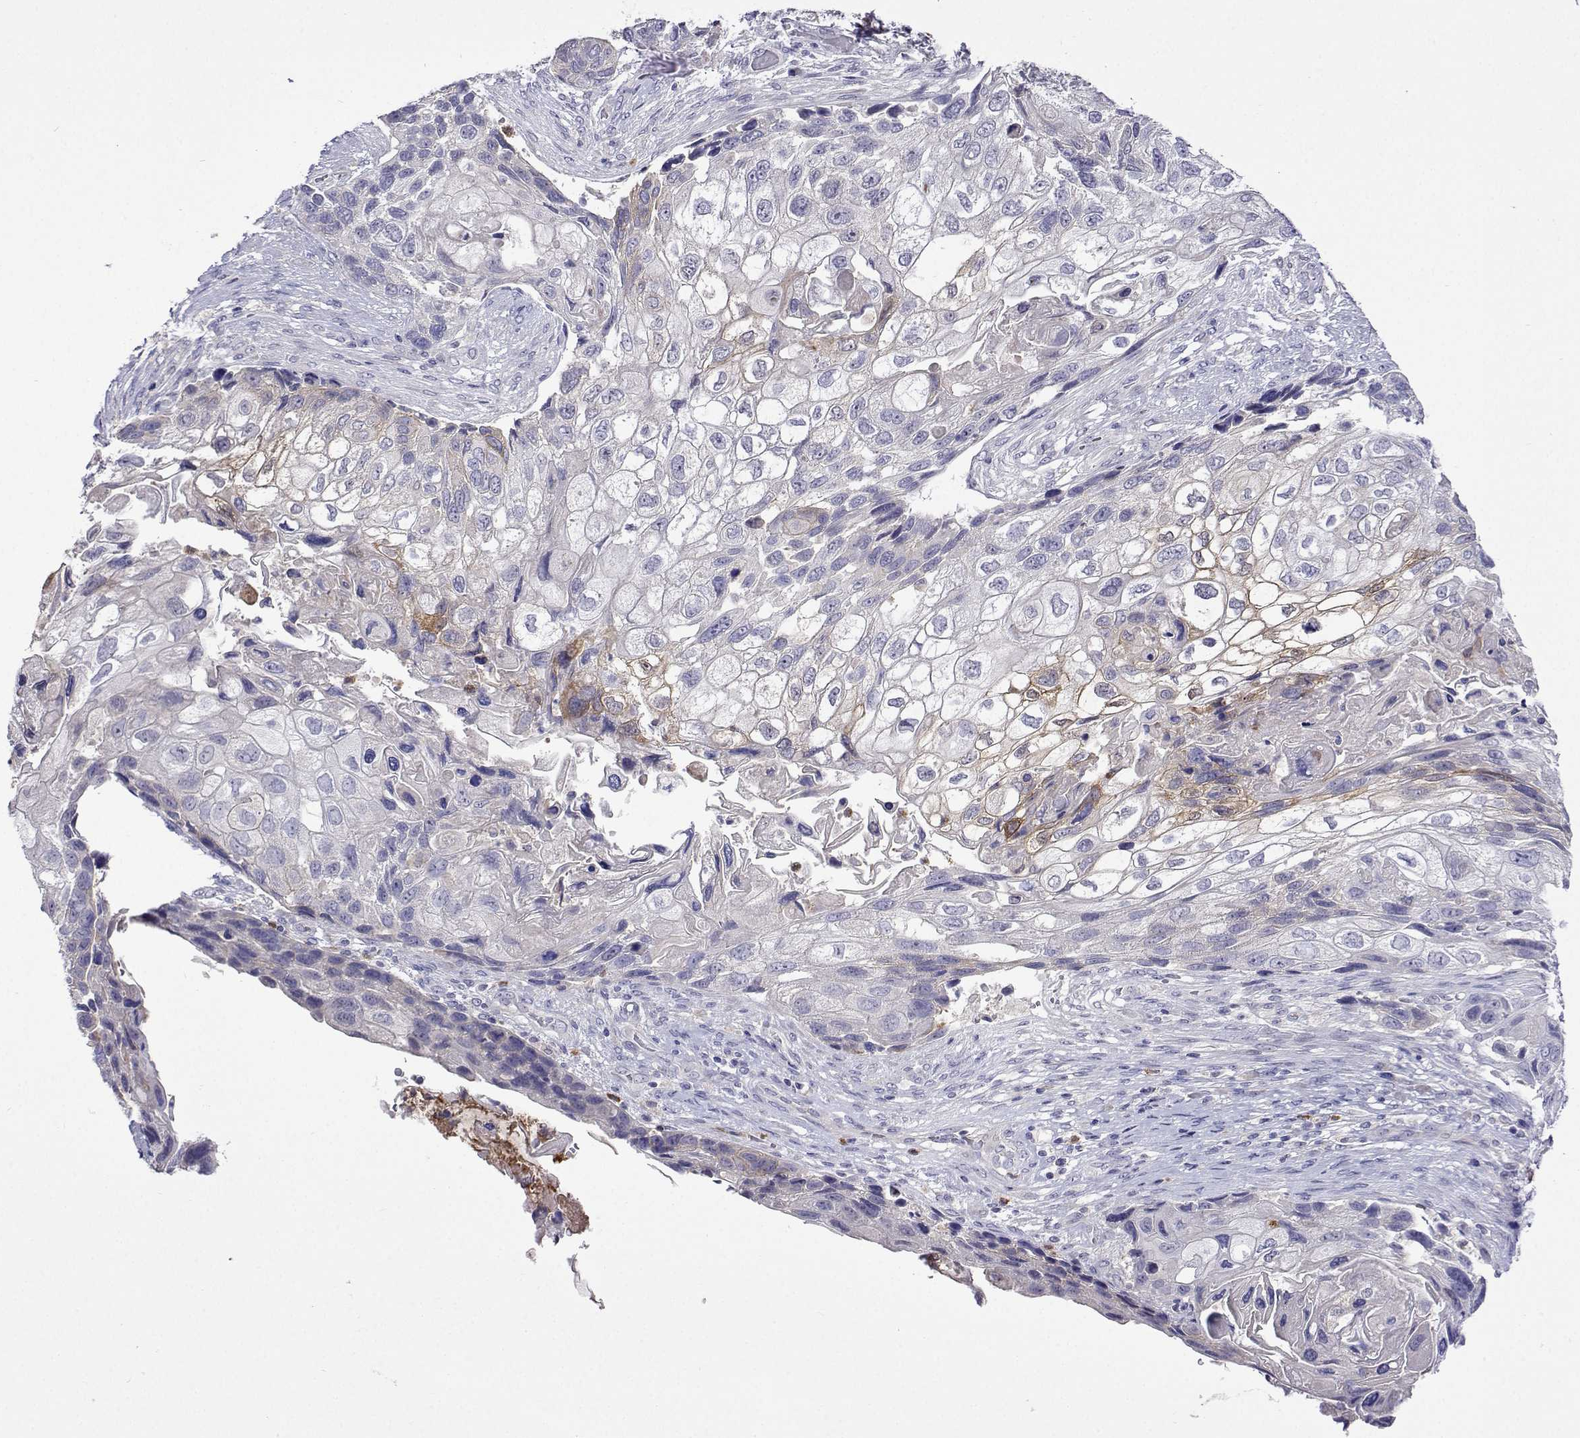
{"staining": {"intensity": "weak", "quantity": "<25%", "location": "cytoplasmic/membranous"}, "tissue": "lung cancer", "cell_type": "Tumor cells", "image_type": "cancer", "snomed": [{"axis": "morphology", "description": "Squamous cell carcinoma, NOS"}, {"axis": "topography", "description": "Lung"}], "caption": "DAB immunohistochemical staining of human lung squamous cell carcinoma exhibits no significant expression in tumor cells.", "gene": "SULT2A1", "patient": {"sex": "male", "age": 69}}